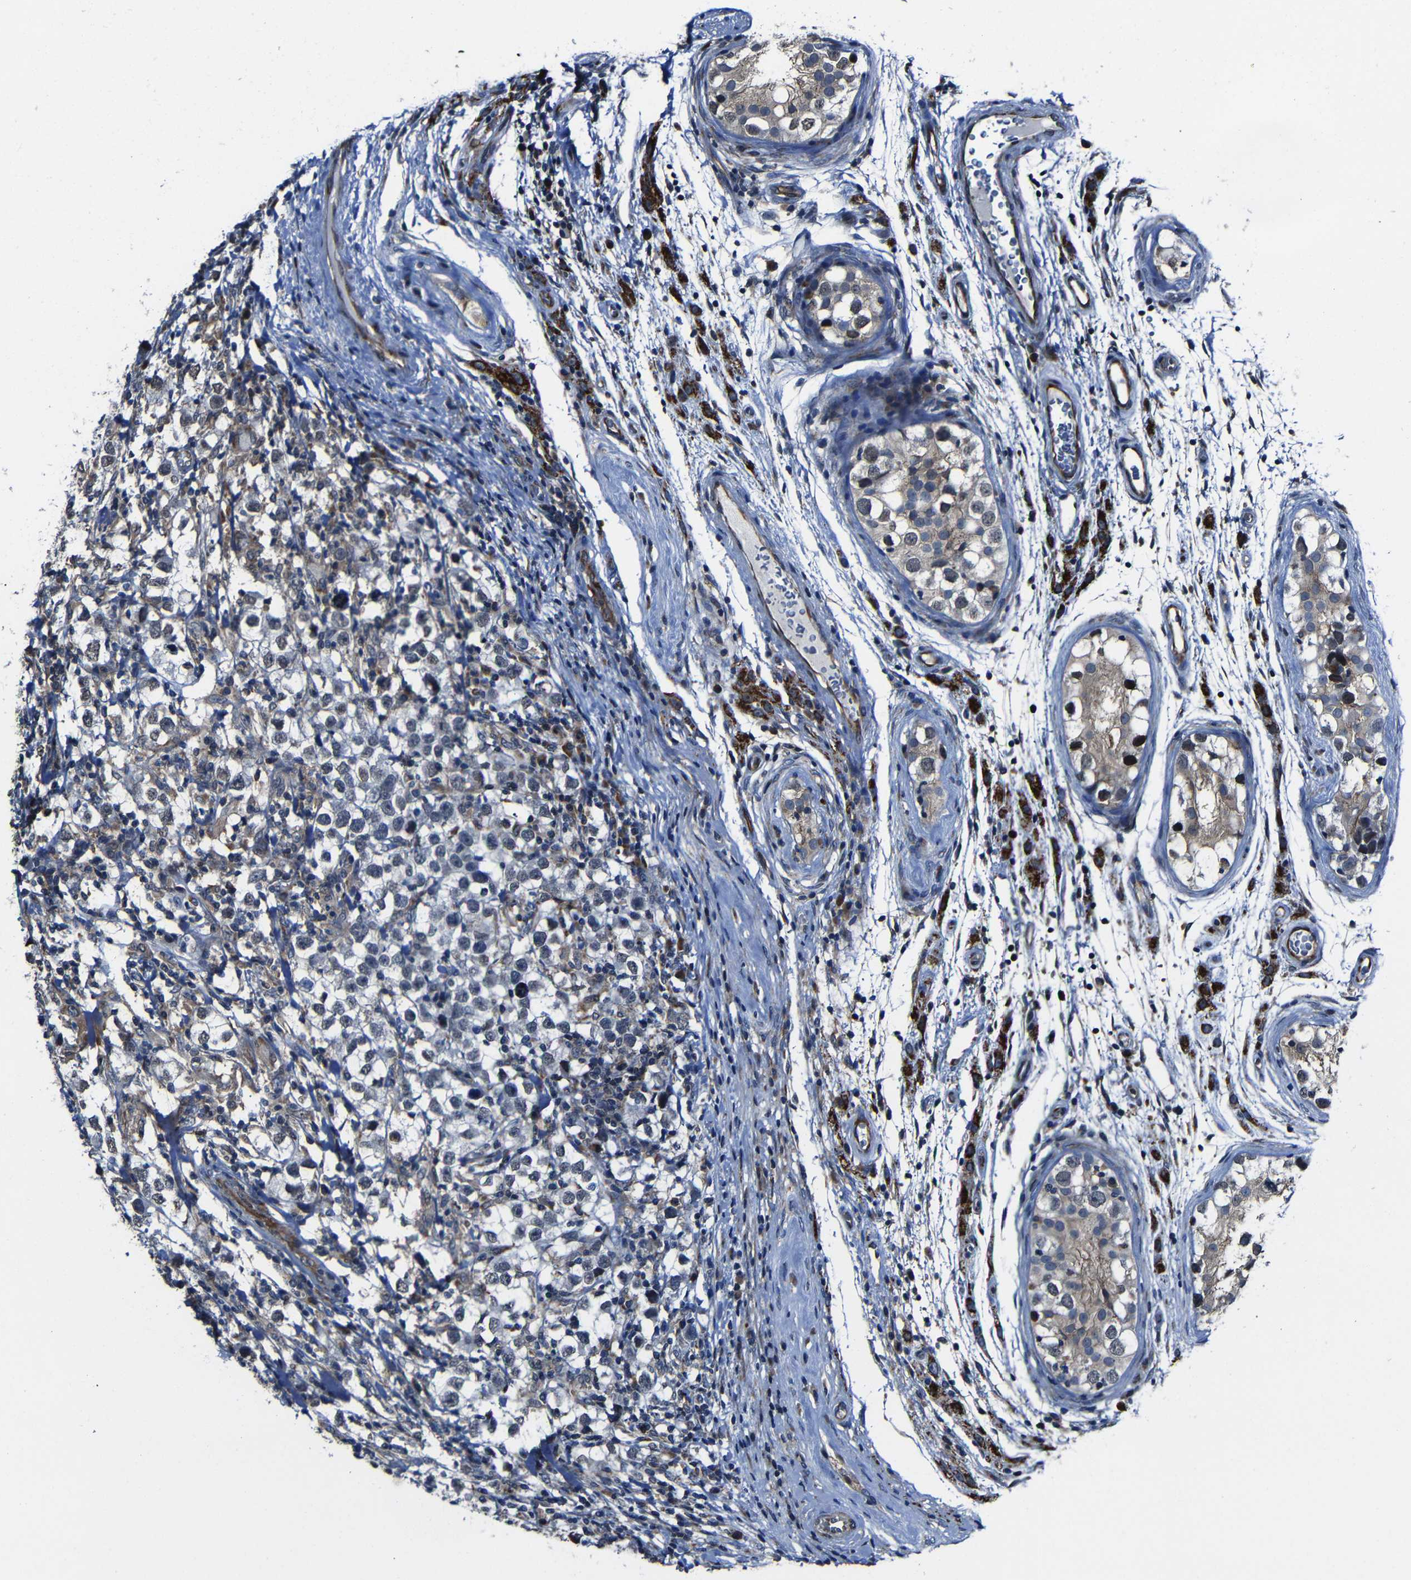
{"staining": {"intensity": "weak", "quantity": "<25%", "location": "cytoplasmic/membranous"}, "tissue": "testis cancer", "cell_type": "Tumor cells", "image_type": "cancer", "snomed": [{"axis": "morphology", "description": "Carcinoma, Embryonal, NOS"}, {"axis": "topography", "description": "Testis"}], "caption": "Immunohistochemistry (IHC) photomicrograph of human embryonal carcinoma (testis) stained for a protein (brown), which shows no positivity in tumor cells. (DAB IHC, high magnification).", "gene": "KIAA0513", "patient": {"sex": "male", "age": 21}}